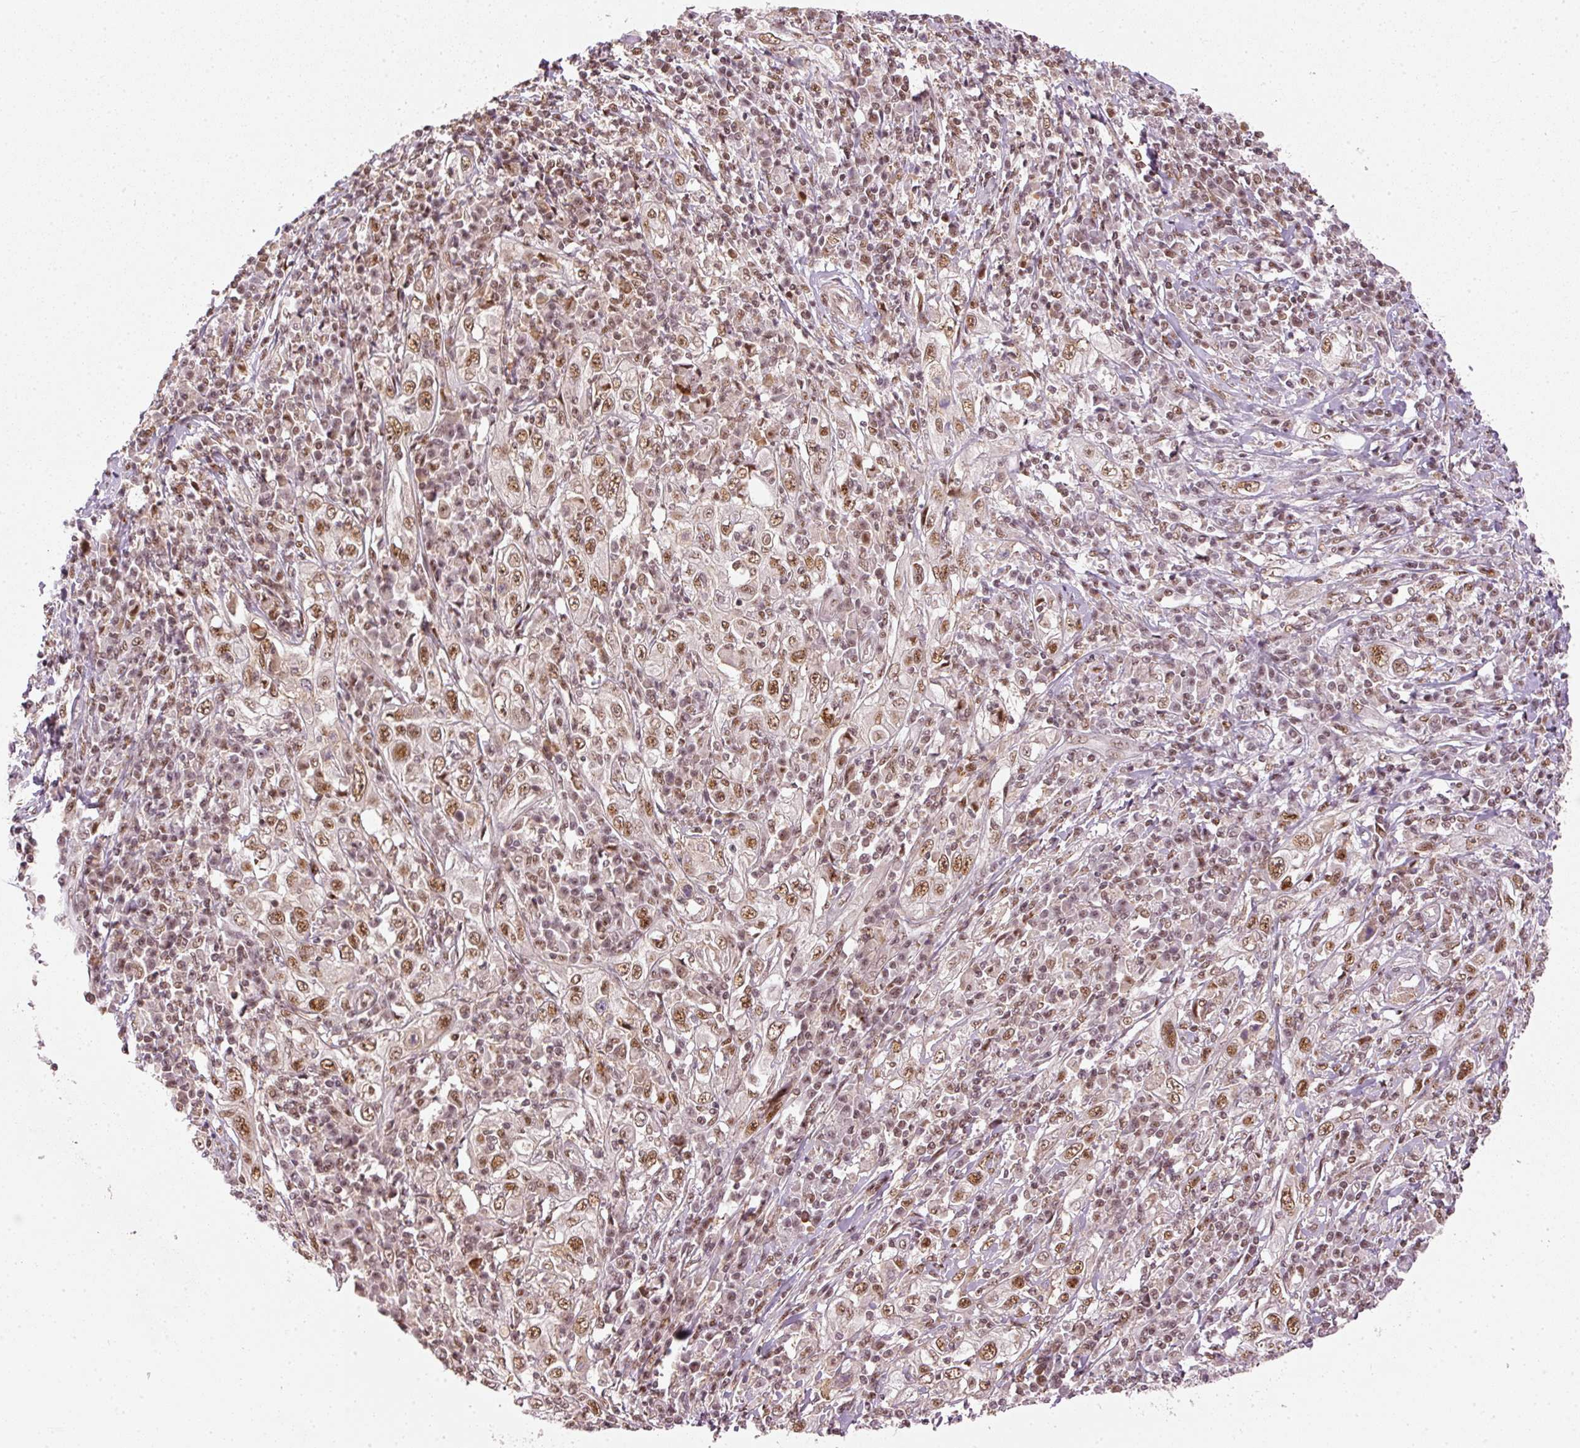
{"staining": {"intensity": "moderate", "quantity": ">75%", "location": "nuclear"}, "tissue": "cervical cancer", "cell_type": "Tumor cells", "image_type": "cancer", "snomed": [{"axis": "morphology", "description": "Squamous cell carcinoma, NOS"}, {"axis": "topography", "description": "Cervix"}], "caption": "Immunohistochemical staining of human squamous cell carcinoma (cervical) reveals moderate nuclear protein positivity in about >75% of tumor cells.", "gene": "THOC6", "patient": {"sex": "female", "age": 46}}